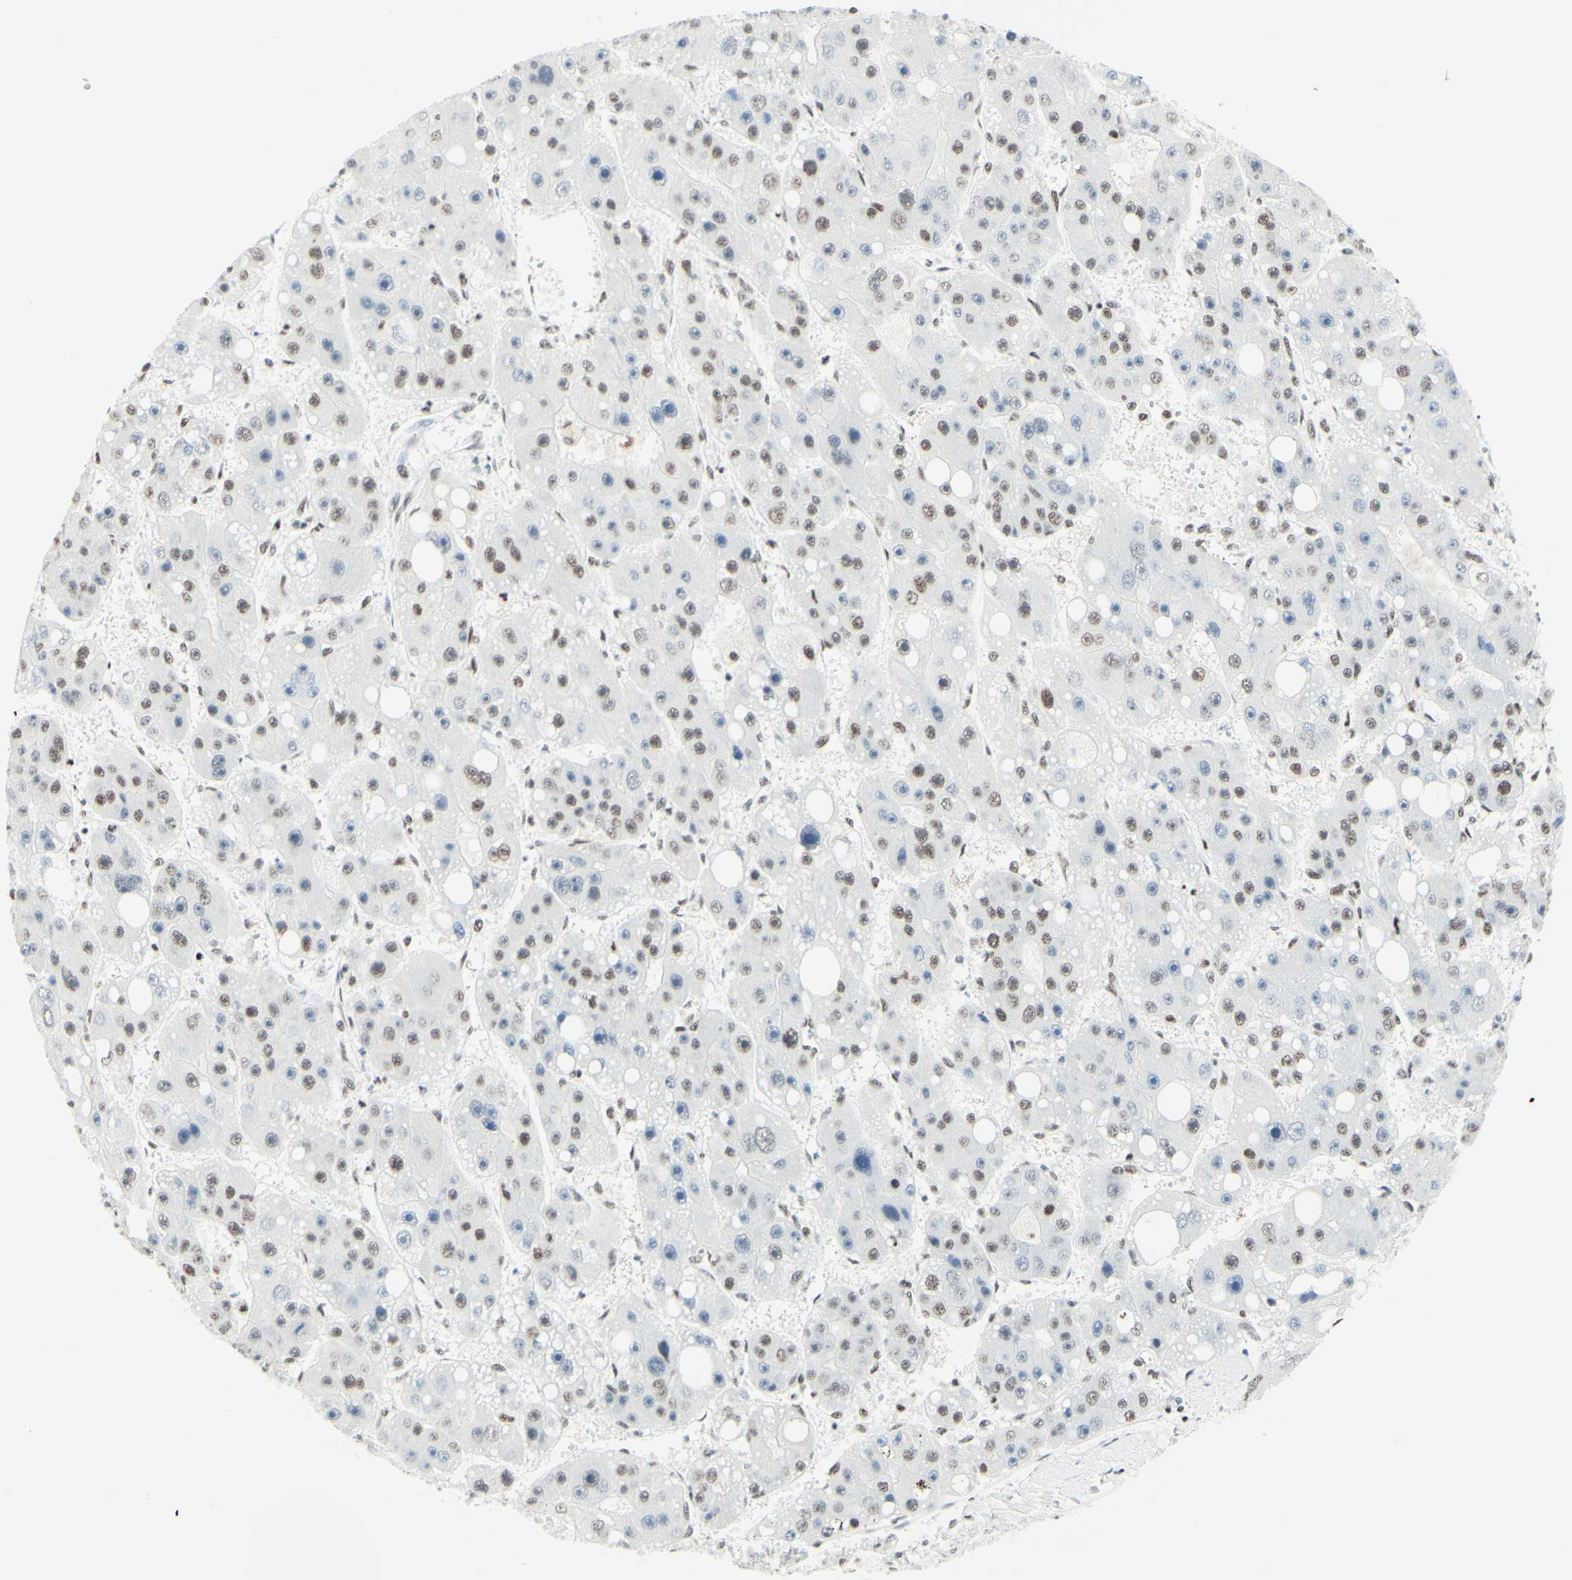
{"staining": {"intensity": "negative", "quantity": "none", "location": "none"}, "tissue": "liver cancer", "cell_type": "Tumor cells", "image_type": "cancer", "snomed": [{"axis": "morphology", "description": "Carcinoma, Hepatocellular, NOS"}, {"axis": "topography", "description": "Liver"}], "caption": "Tumor cells show no significant protein staining in liver cancer.", "gene": "WTAP", "patient": {"sex": "female", "age": 61}}